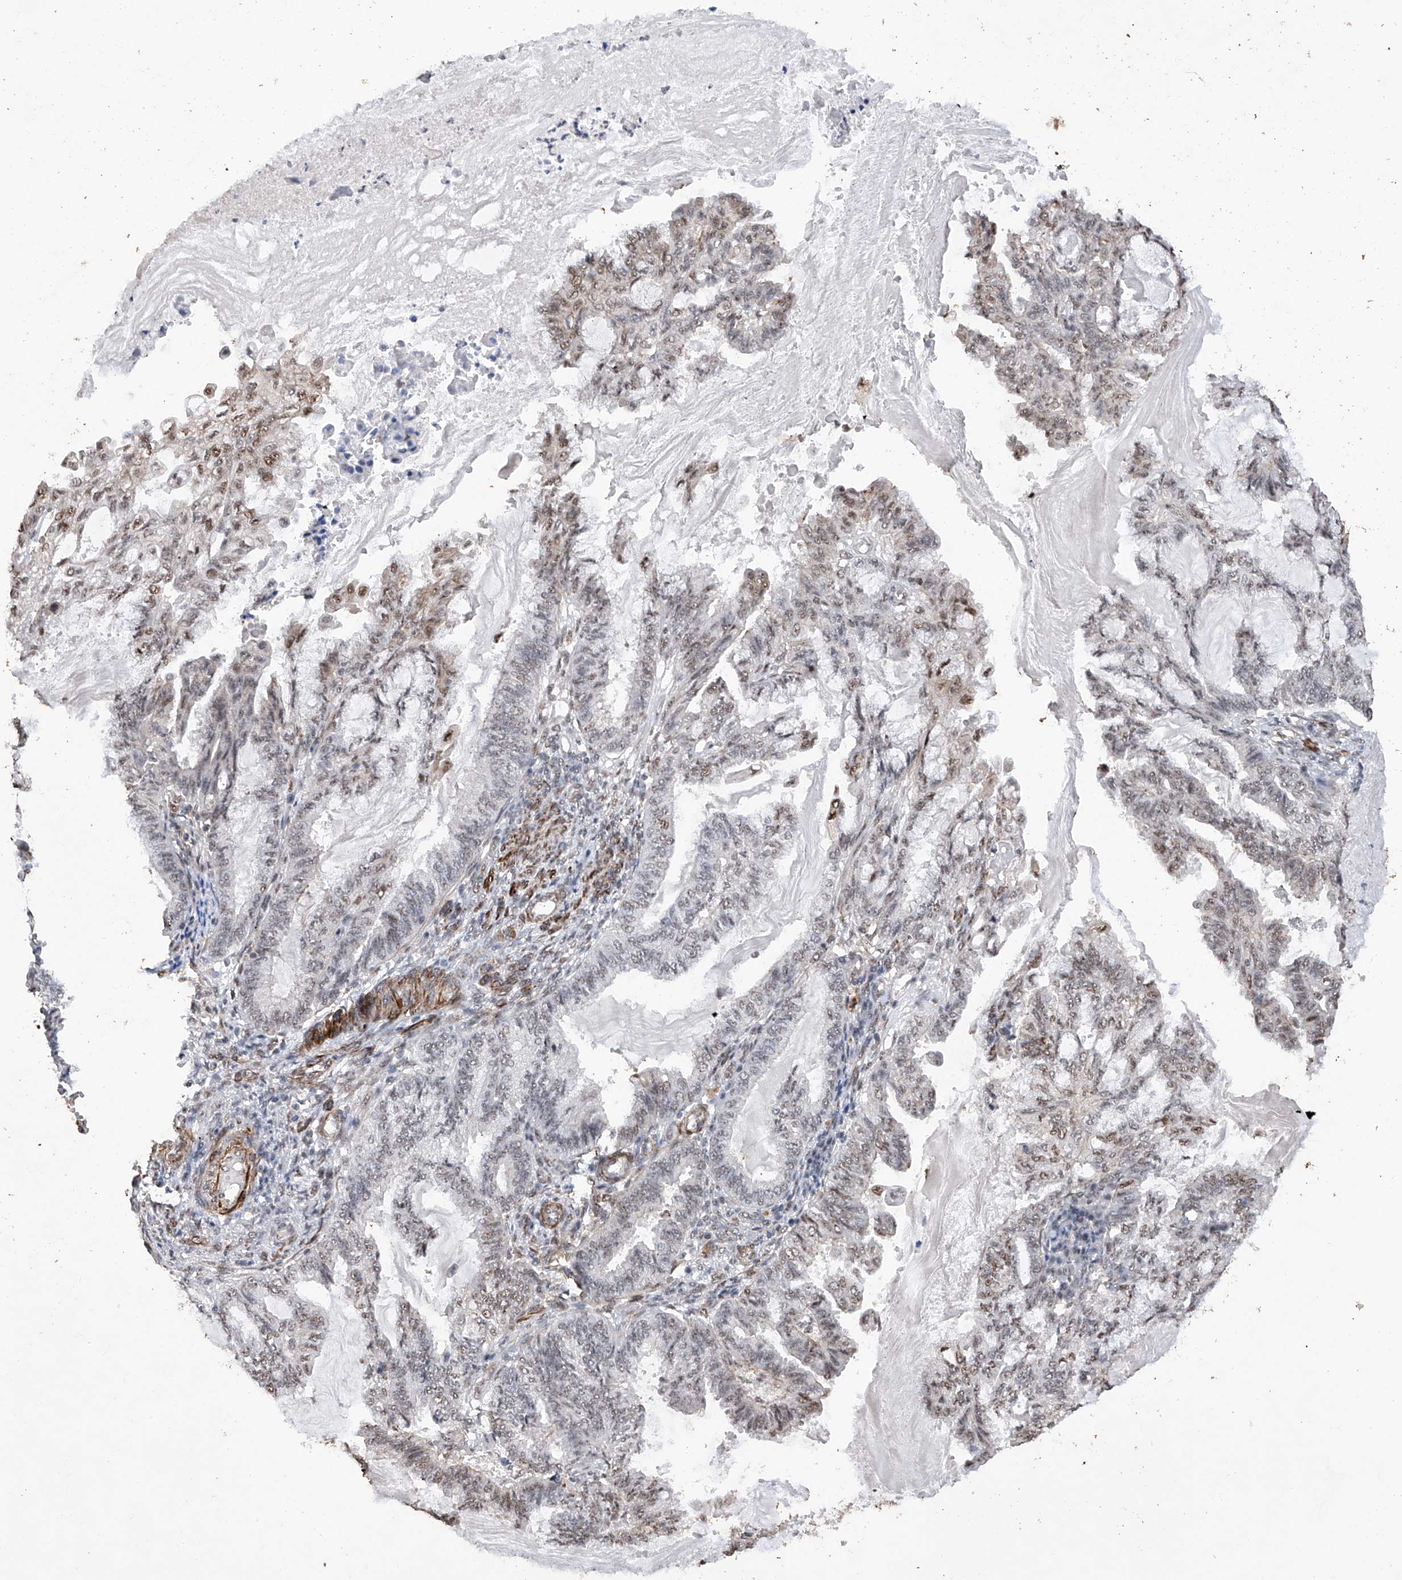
{"staining": {"intensity": "weak", "quantity": "25%-75%", "location": "nuclear"}, "tissue": "endometrial cancer", "cell_type": "Tumor cells", "image_type": "cancer", "snomed": [{"axis": "morphology", "description": "Adenocarcinoma, NOS"}, {"axis": "topography", "description": "Endometrium"}], "caption": "Immunohistochemical staining of endometrial cancer demonstrates weak nuclear protein positivity in about 25%-75% of tumor cells.", "gene": "NFATC4", "patient": {"sex": "female", "age": 86}}